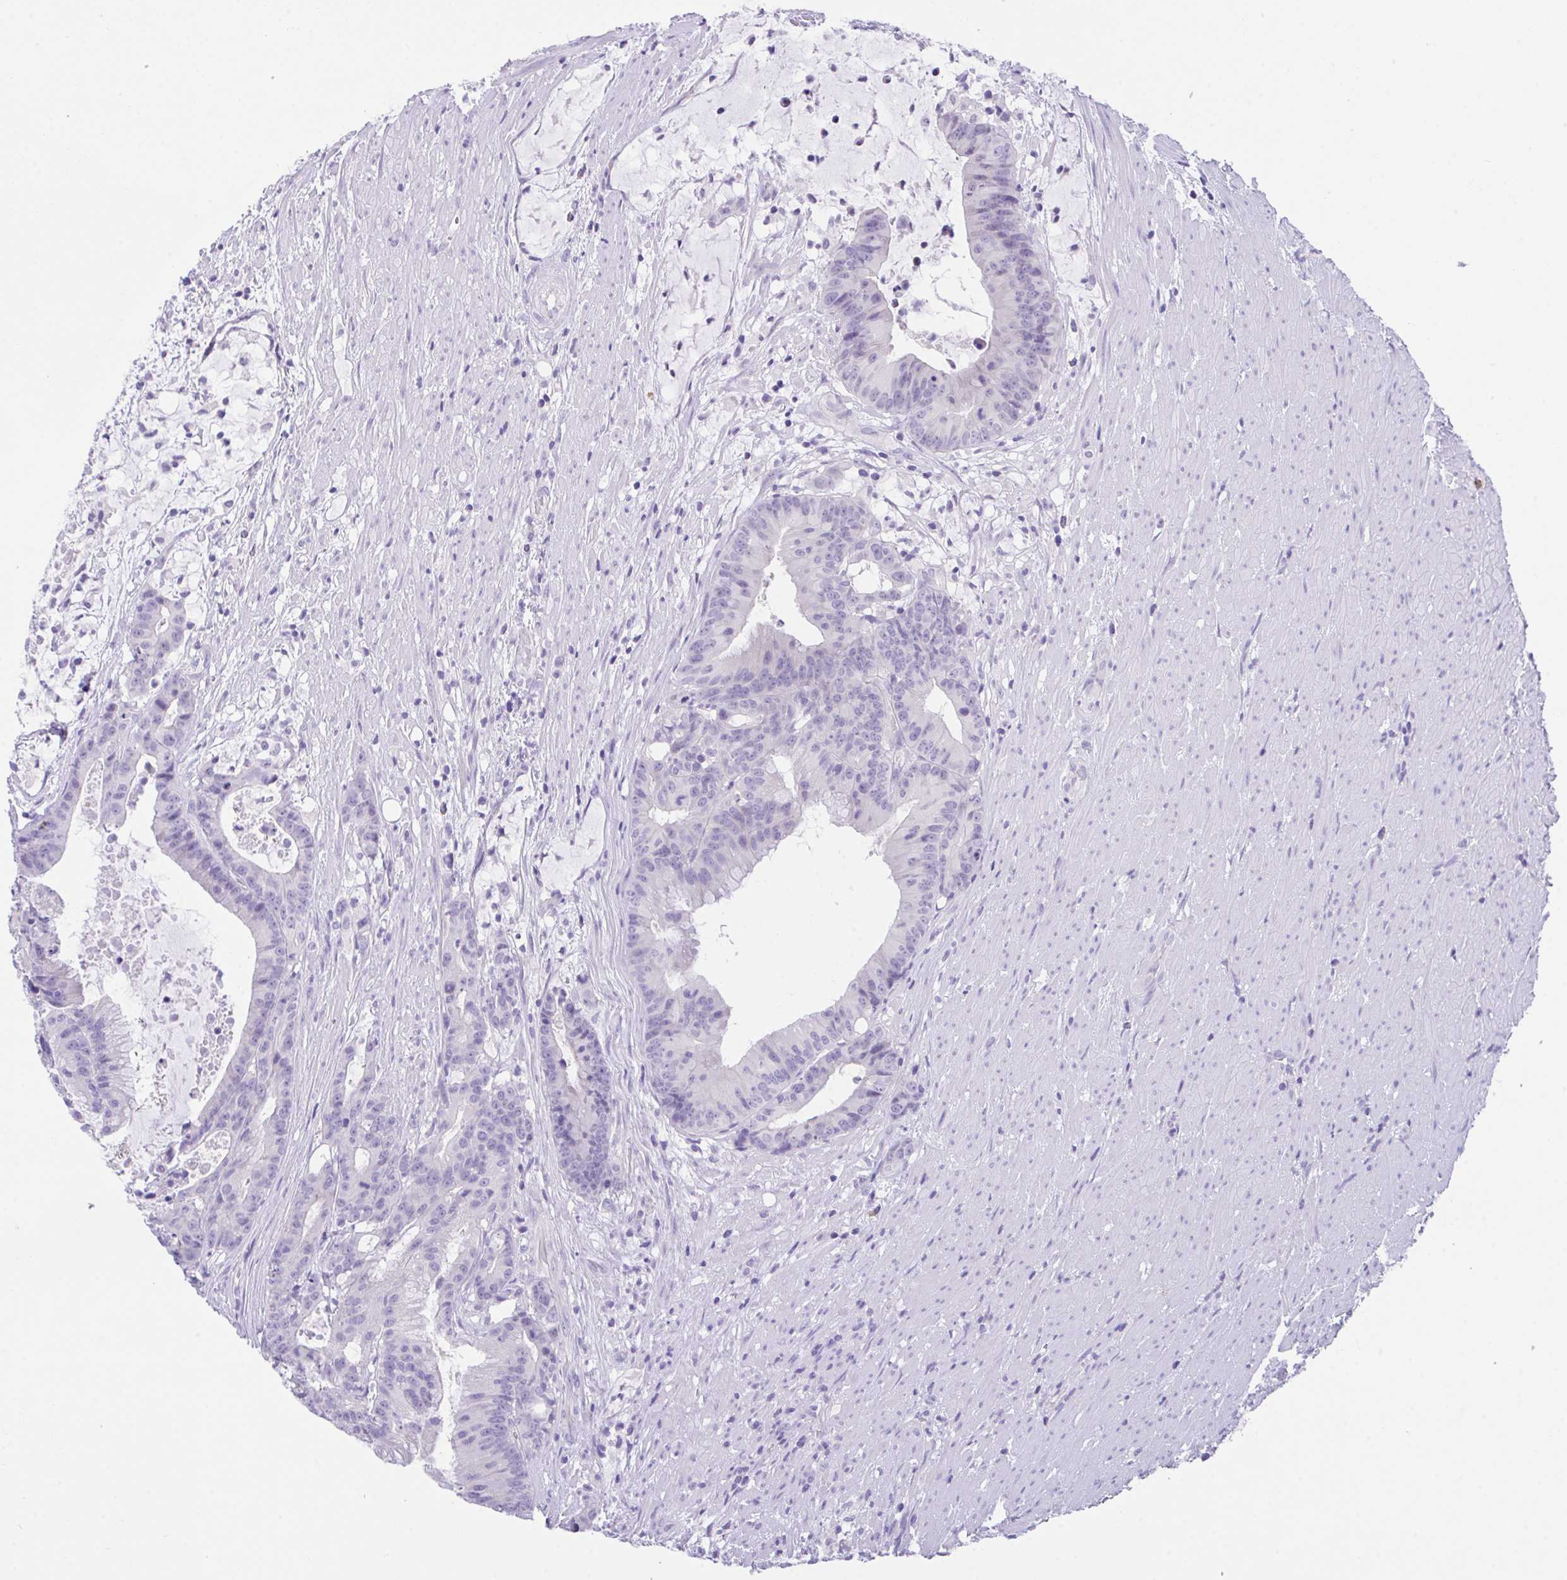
{"staining": {"intensity": "negative", "quantity": "none", "location": "none"}, "tissue": "colorectal cancer", "cell_type": "Tumor cells", "image_type": "cancer", "snomed": [{"axis": "morphology", "description": "Adenocarcinoma, NOS"}, {"axis": "topography", "description": "Colon"}], "caption": "IHC micrograph of neoplastic tissue: human colorectal adenocarcinoma stained with DAB shows no significant protein positivity in tumor cells. (Stains: DAB immunohistochemistry with hematoxylin counter stain, Microscopy: brightfield microscopy at high magnification).", "gene": "HACD4", "patient": {"sex": "female", "age": 78}}